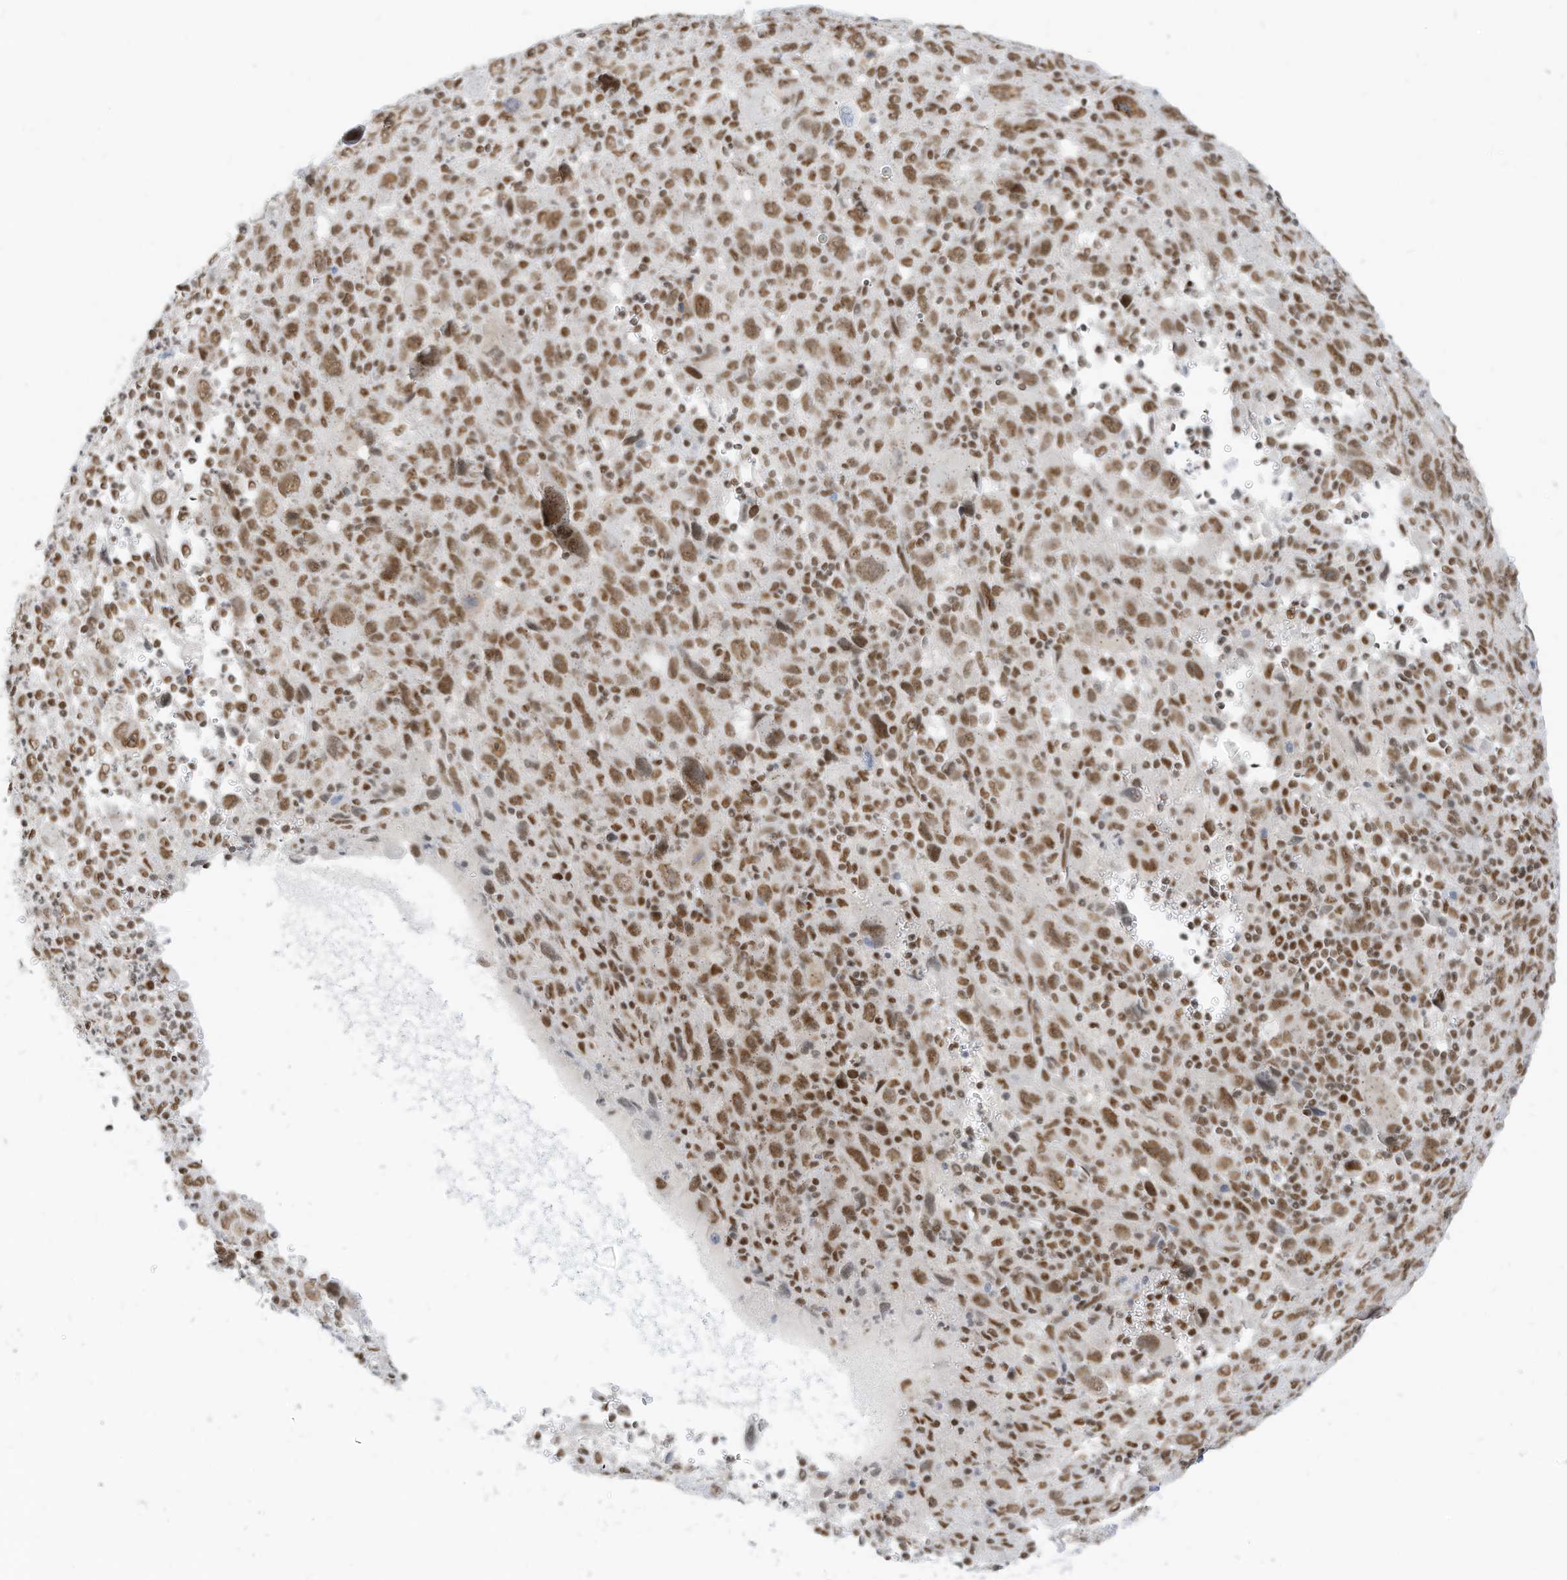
{"staining": {"intensity": "moderate", "quantity": ">75%", "location": "nuclear"}, "tissue": "melanoma", "cell_type": "Tumor cells", "image_type": "cancer", "snomed": [{"axis": "morphology", "description": "Malignant melanoma, Metastatic site"}, {"axis": "topography", "description": "Skin"}], "caption": "Immunohistochemistry (IHC) (DAB) staining of melanoma shows moderate nuclear protein expression in about >75% of tumor cells. The protein is shown in brown color, while the nuclei are stained blue.", "gene": "SMARCA2", "patient": {"sex": "female", "age": 56}}